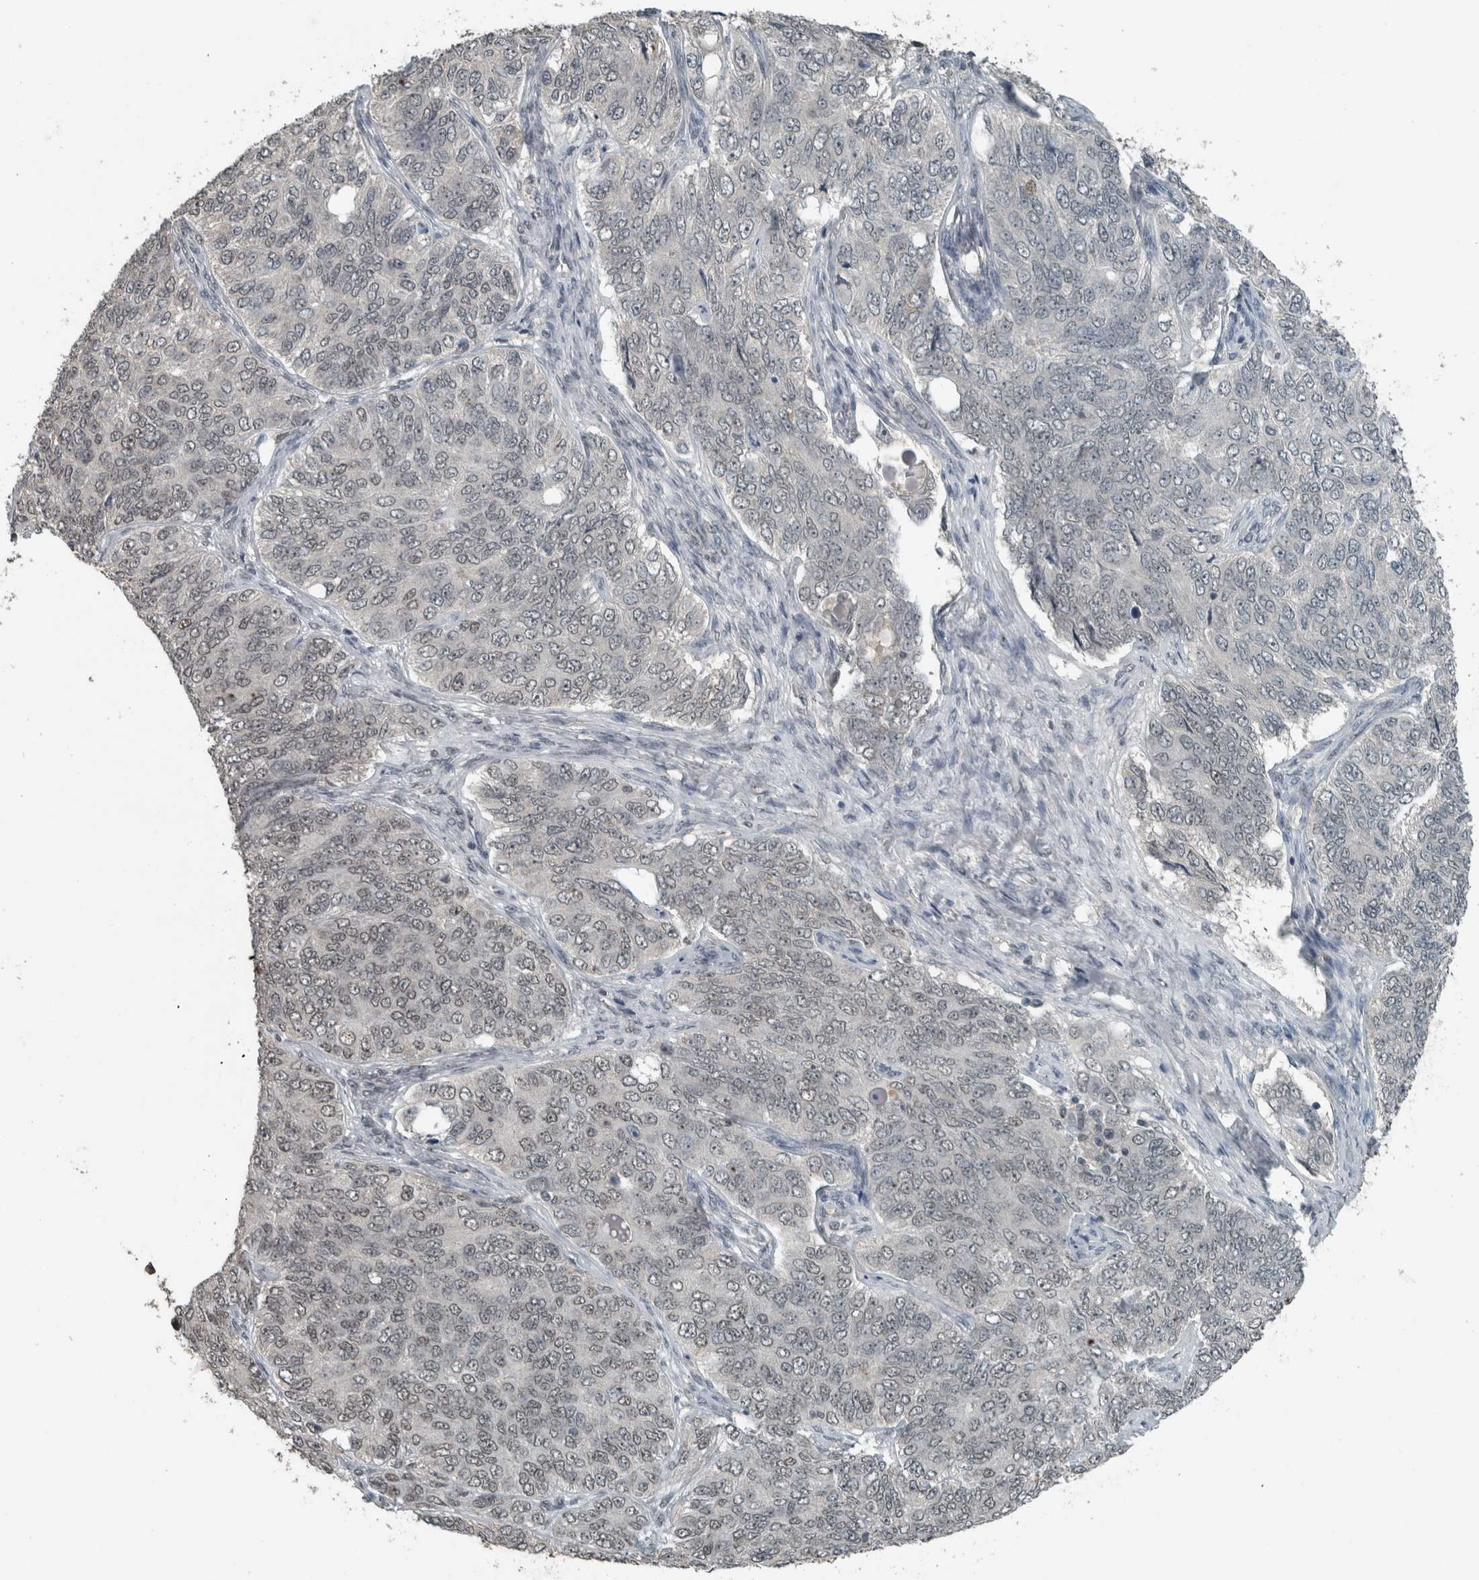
{"staining": {"intensity": "weak", "quantity": "<25%", "location": "nuclear"}, "tissue": "ovarian cancer", "cell_type": "Tumor cells", "image_type": "cancer", "snomed": [{"axis": "morphology", "description": "Carcinoma, endometroid"}, {"axis": "topography", "description": "Ovary"}], "caption": "Immunohistochemical staining of endometroid carcinoma (ovarian) shows no significant positivity in tumor cells.", "gene": "ZNF24", "patient": {"sex": "female", "age": 51}}